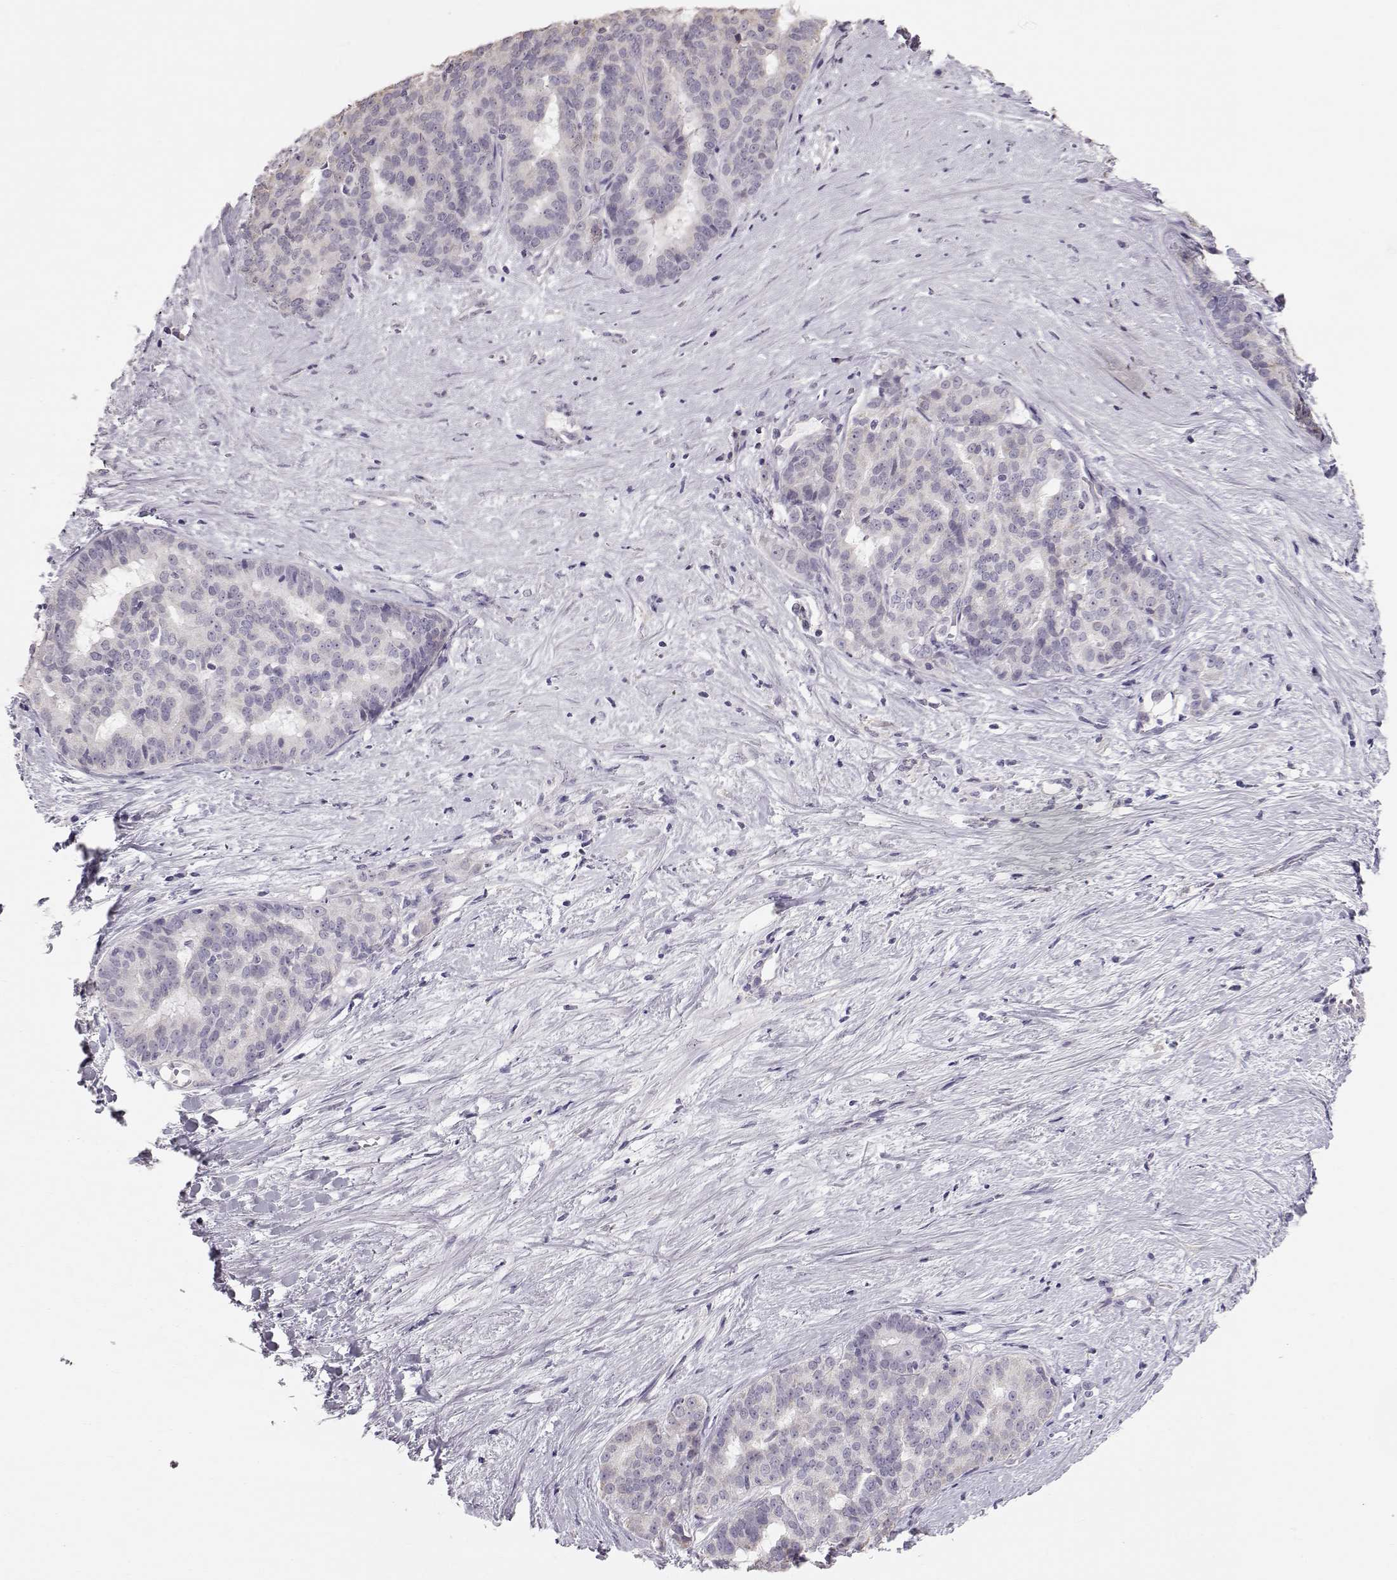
{"staining": {"intensity": "negative", "quantity": "none", "location": "none"}, "tissue": "liver cancer", "cell_type": "Tumor cells", "image_type": "cancer", "snomed": [{"axis": "morphology", "description": "Cholangiocarcinoma"}, {"axis": "topography", "description": "Liver"}], "caption": "This is an immunohistochemistry micrograph of liver cancer (cholangiocarcinoma). There is no expression in tumor cells.", "gene": "POU1F1", "patient": {"sex": "female", "age": 47}}